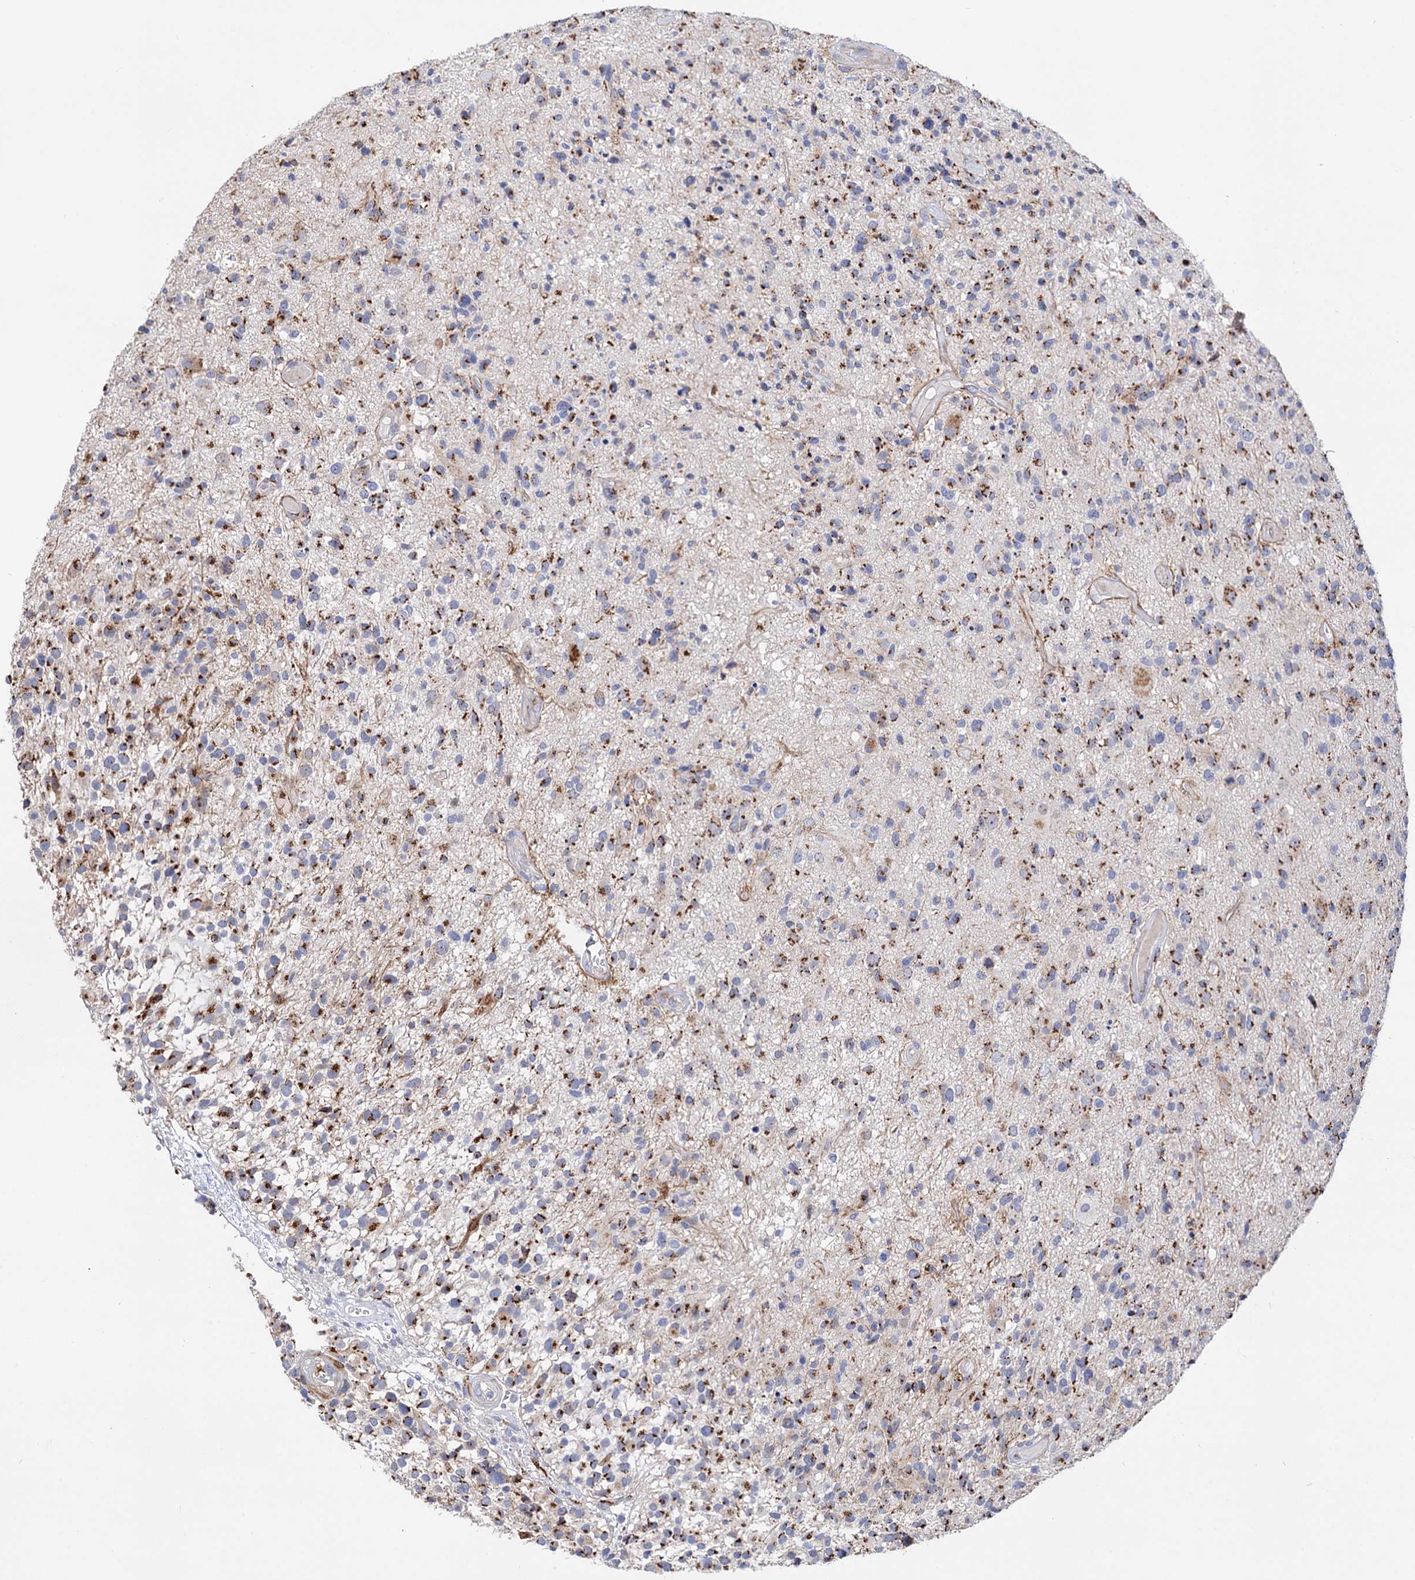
{"staining": {"intensity": "moderate", "quantity": "25%-75%", "location": "cytoplasmic/membranous"}, "tissue": "glioma", "cell_type": "Tumor cells", "image_type": "cancer", "snomed": [{"axis": "morphology", "description": "Glioma, malignant, High grade"}, {"axis": "morphology", "description": "Glioblastoma, NOS"}, {"axis": "topography", "description": "Brain"}], "caption": "There is medium levels of moderate cytoplasmic/membranous expression in tumor cells of glioblastoma, as demonstrated by immunohistochemical staining (brown color).", "gene": "C11orf96", "patient": {"sex": "male", "age": 60}}